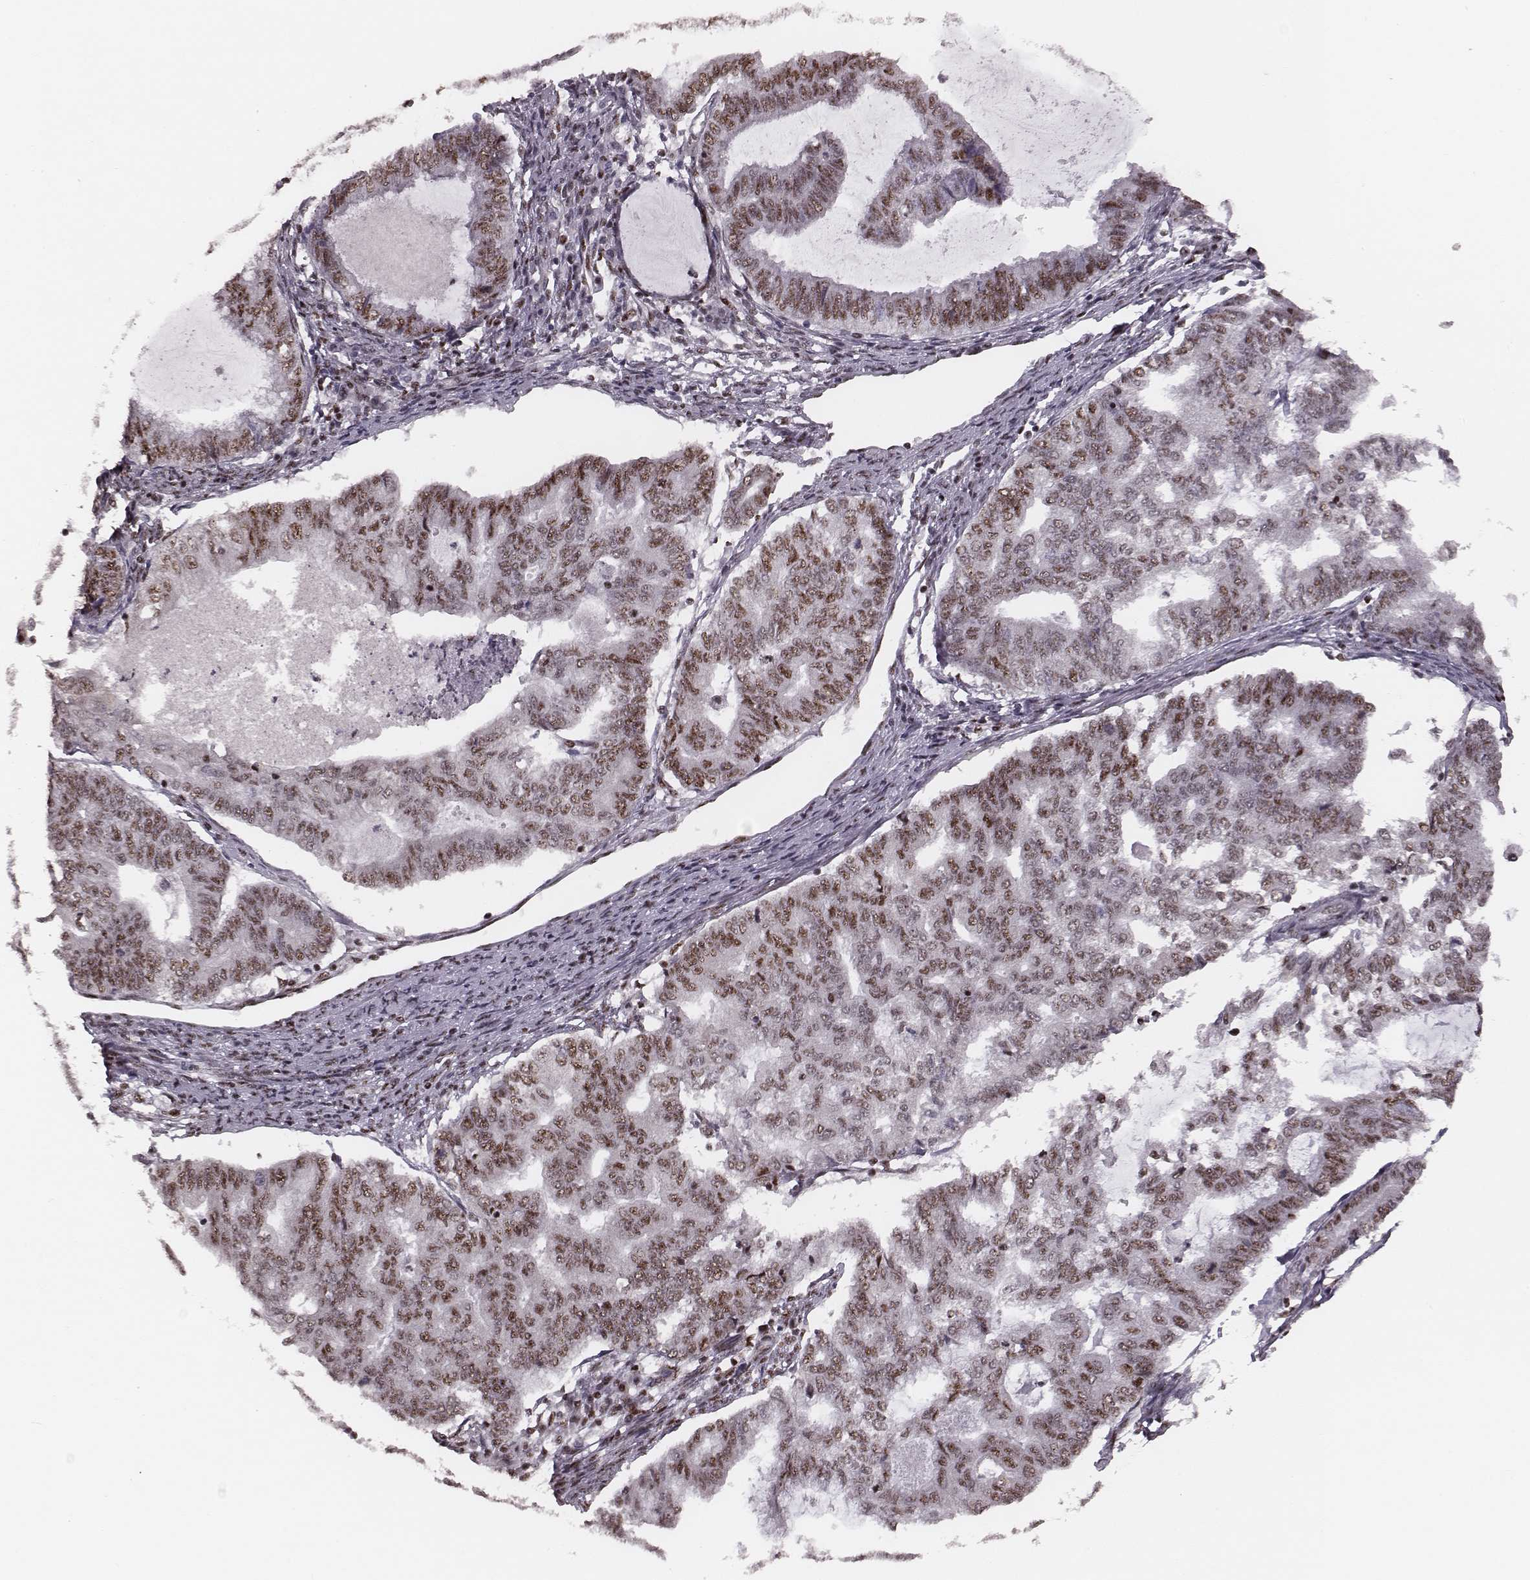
{"staining": {"intensity": "moderate", "quantity": ">75%", "location": "nuclear"}, "tissue": "endometrial cancer", "cell_type": "Tumor cells", "image_type": "cancer", "snomed": [{"axis": "morphology", "description": "Adenocarcinoma, NOS"}, {"axis": "topography", "description": "Endometrium"}], "caption": "Endometrial adenocarcinoma stained with a brown dye reveals moderate nuclear positive expression in about >75% of tumor cells.", "gene": "LUC7L", "patient": {"sex": "female", "age": 79}}